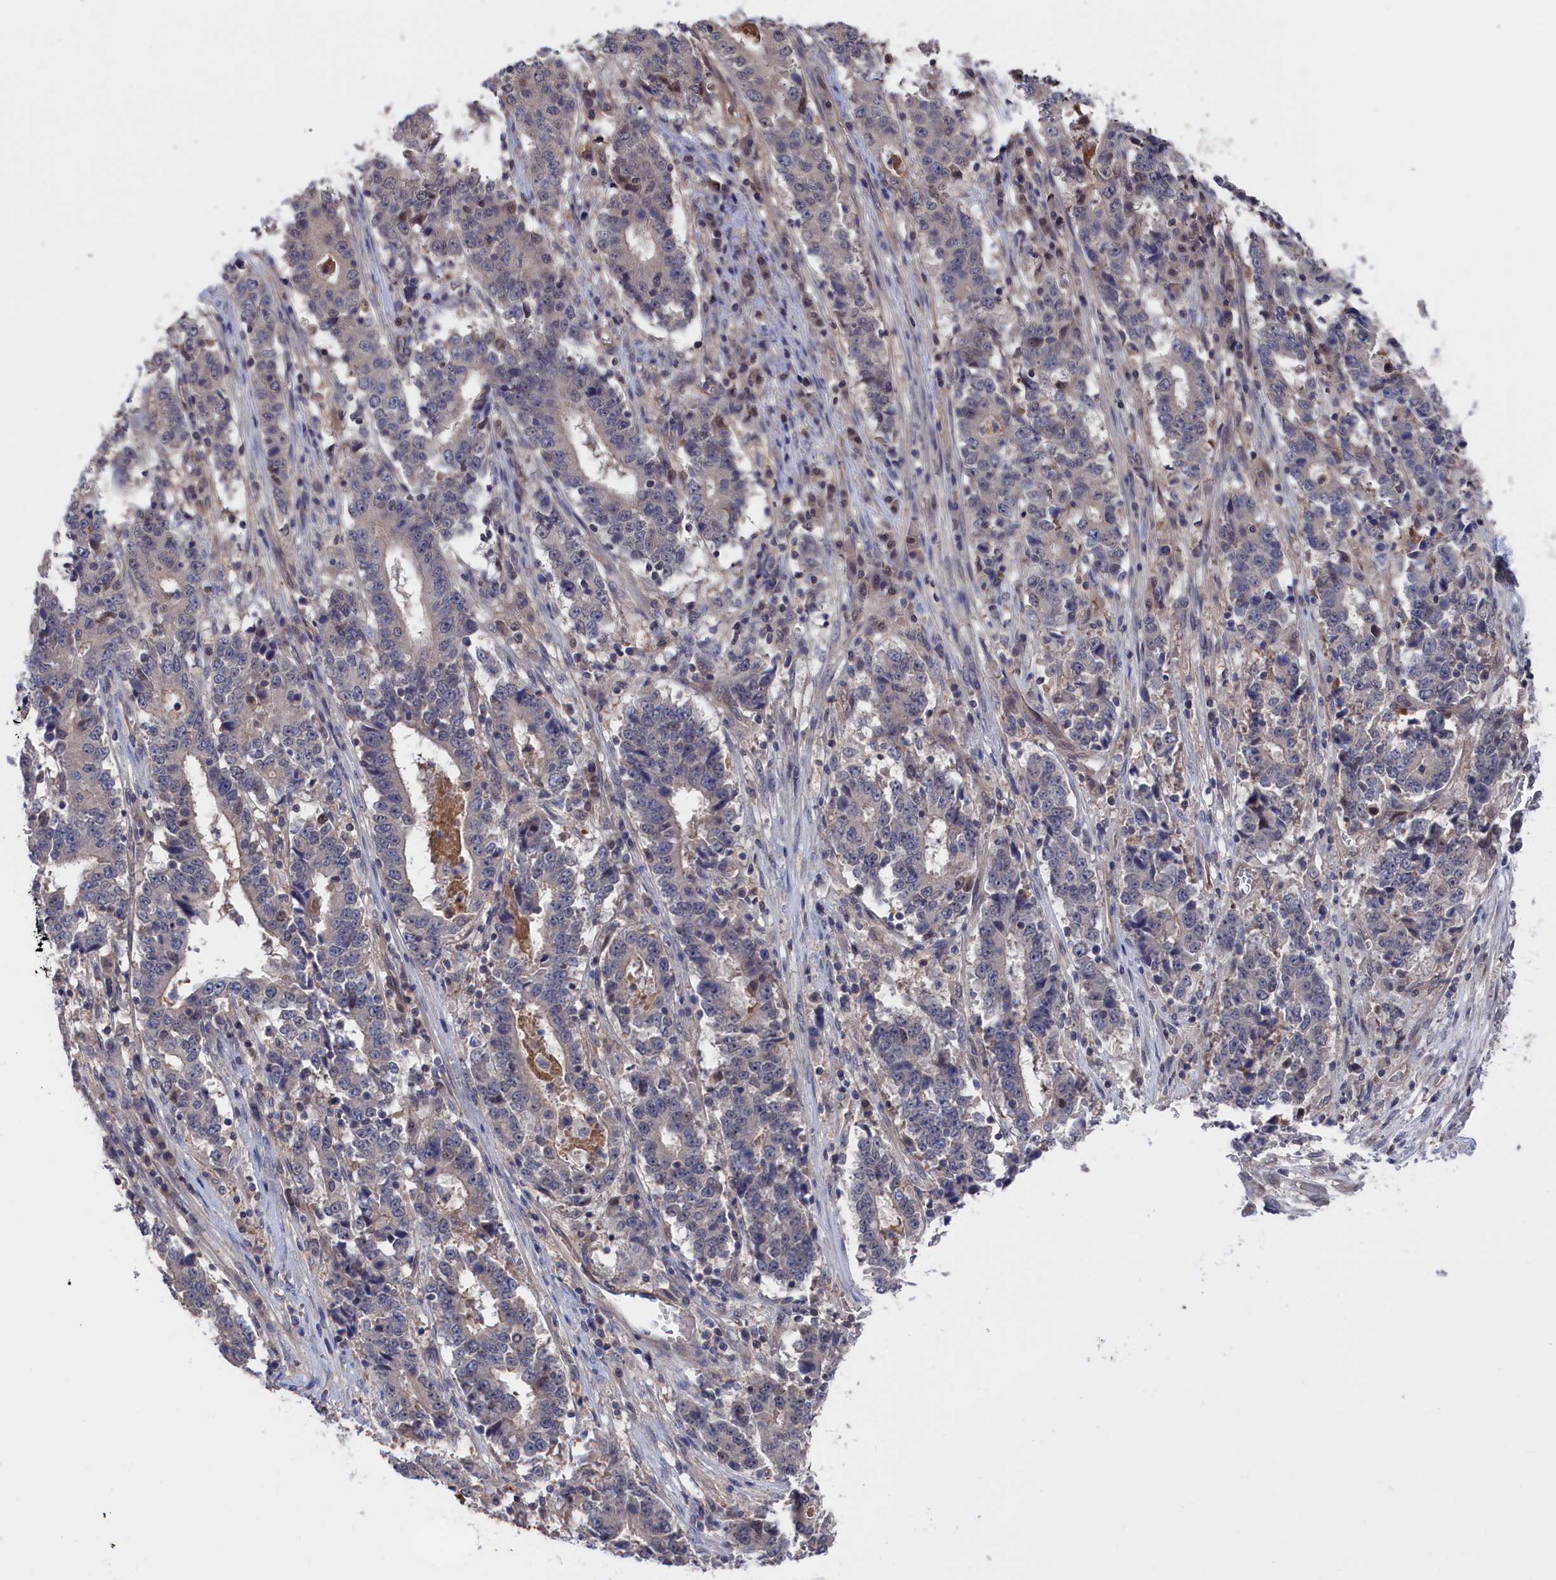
{"staining": {"intensity": "negative", "quantity": "none", "location": "none"}, "tissue": "stomach cancer", "cell_type": "Tumor cells", "image_type": "cancer", "snomed": [{"axis": "morphology", "description": "Adenocarcinoma, NOS"}, {"axis": "topography", "description": "Stomach"}], "caption": "This micrograph is of stomach cancer stained with immunohistochemistry to label a protein in brown with the nuclei are counter-stained blue. There is no staining in tumor cells.", "gene": "NUTF2", "patient": {"sex": "male", "age": 59}}